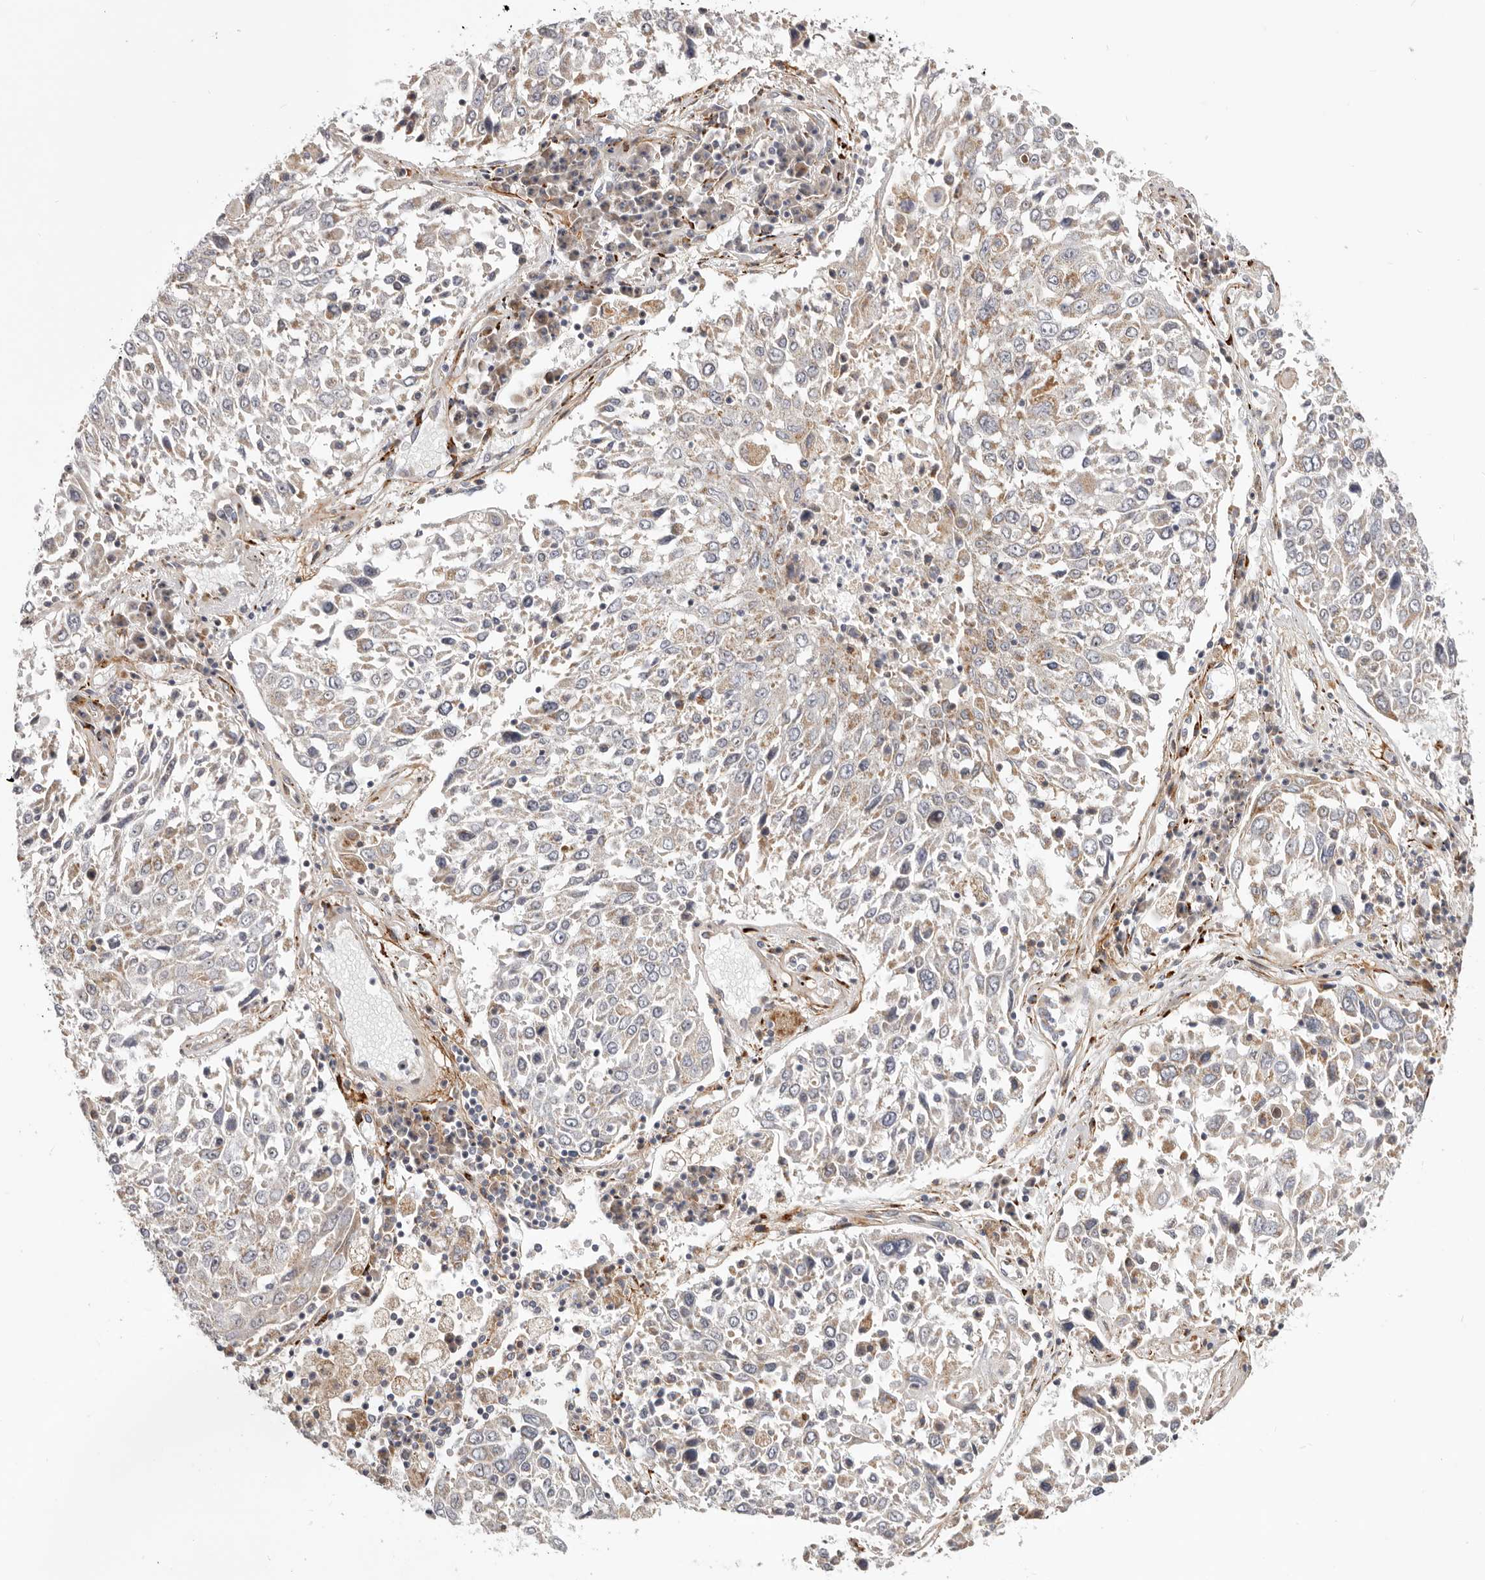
{"staining": {"intensity": "moderate", "quantity": "<25%", "location": "cytoplasmic/membranous"}, "tissue": "lung cancer", "cell_type": "Tumor cells", "image_type": "cancer", "snomed": [{"axis": "morphology", "description": "Squamous cell carcinoma, NOS"}, {"axis": "topography", "description": "Lung"}], "caption": "Human lung cancer (squamous cell carcinoma) stained with a protein marker displays moderate staining in tumor cells.", "gene": "MRPS10", "patient": {"sex": "male", "age": 65}}